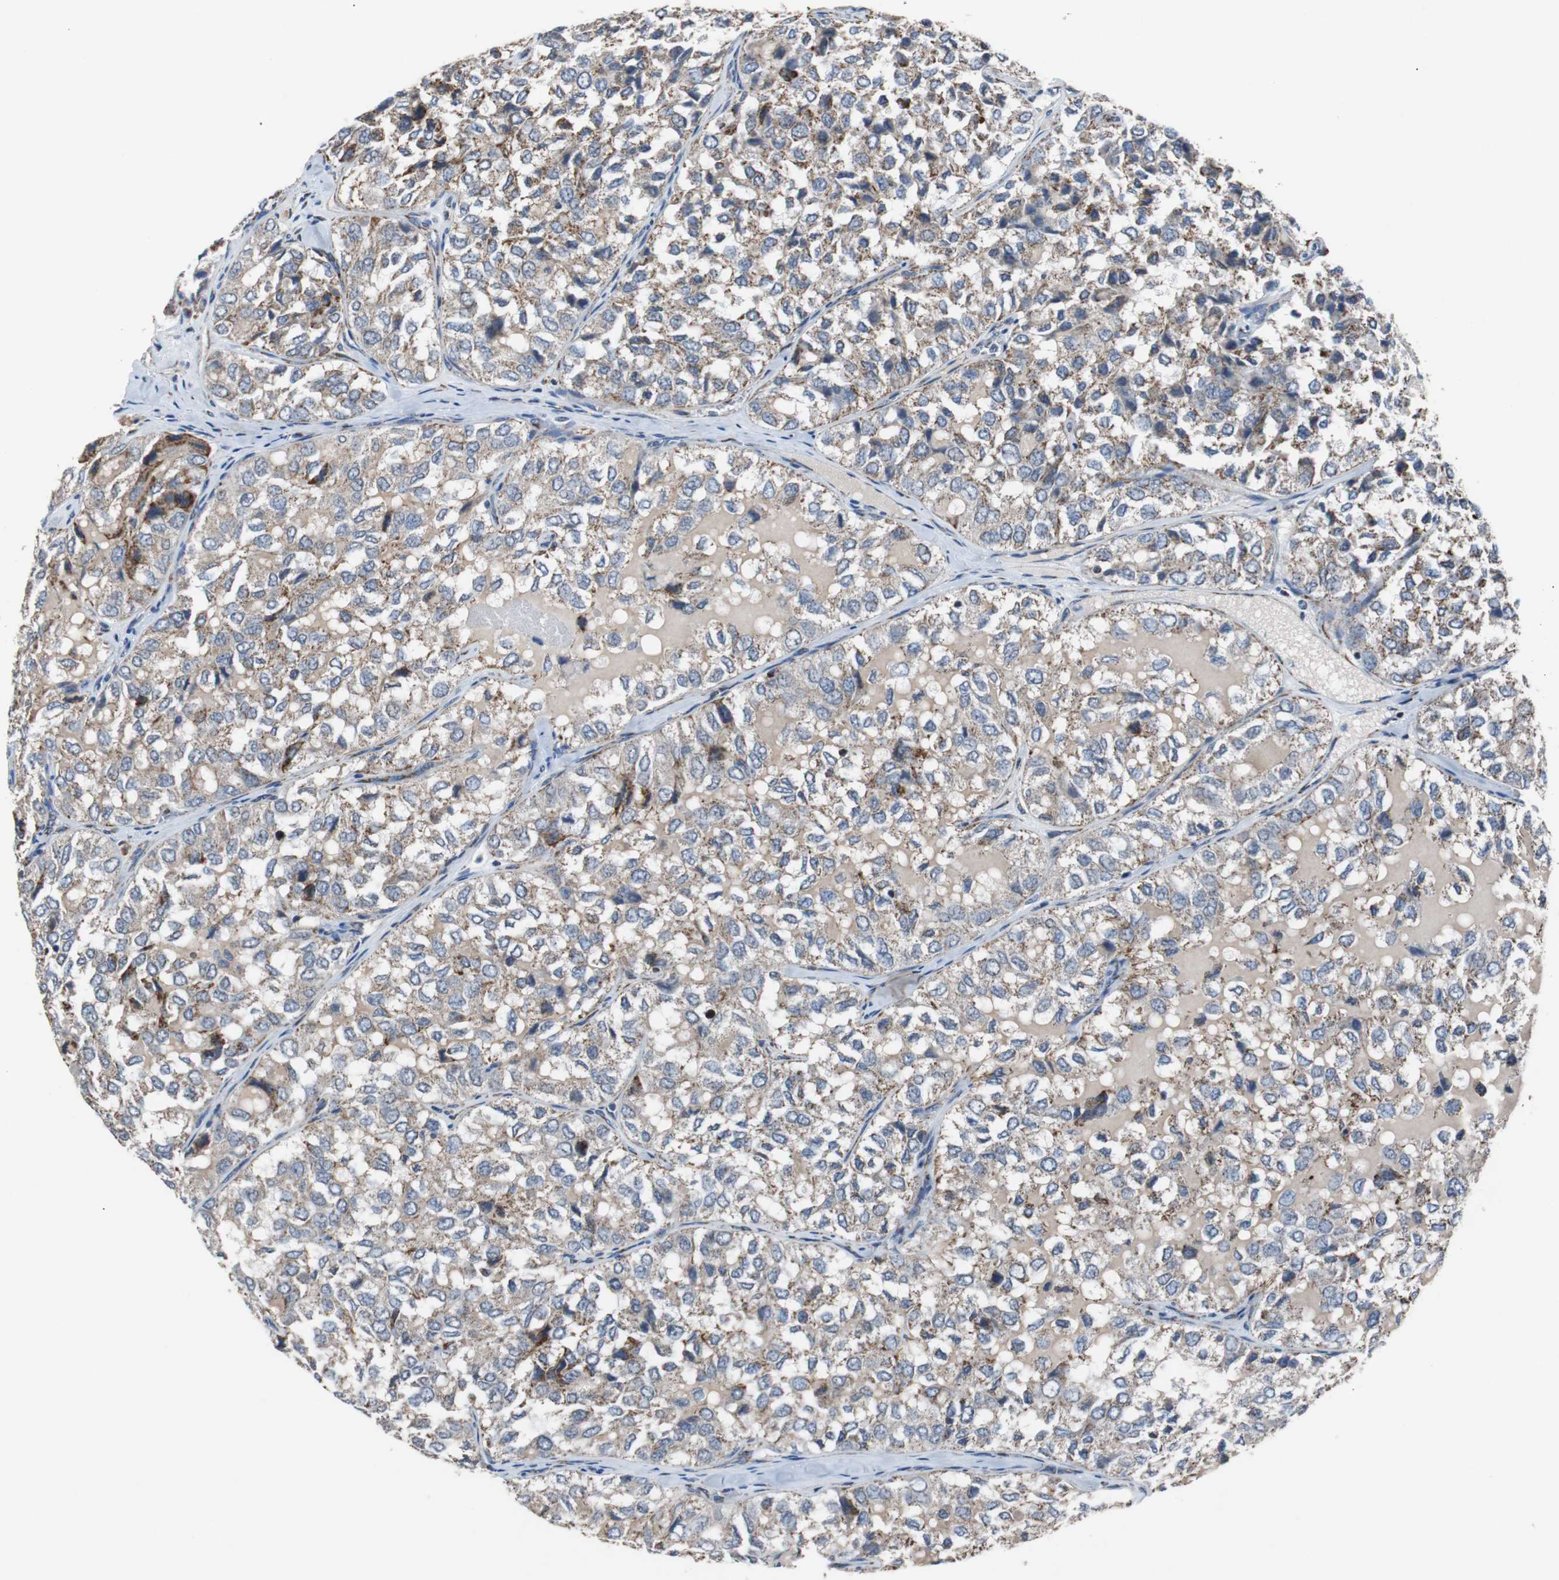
{"staining": {"intensity": "moderate", "quantity": "25%-75%", "location": "cytoplasmic/membranous"}, "tissue": "thyroid cancer", "cell_type": "Tumor cells", "image_type": "cancer", "snomed": [{"axis": "morphology", "description": "Follicular adenoma carcinoma, NOS"}, {"axis": "topography", "description": "Thyroid gland"}], "caption": "Protein staining of thyroid cancer (follicular adenoma carcinoma) tissue exhibits moderate cytoplasmic/membranous staining in about 25%-75% of tumor cells.", "gene": "PITRM1", "patient": {"sex": "male", "age": 75}}